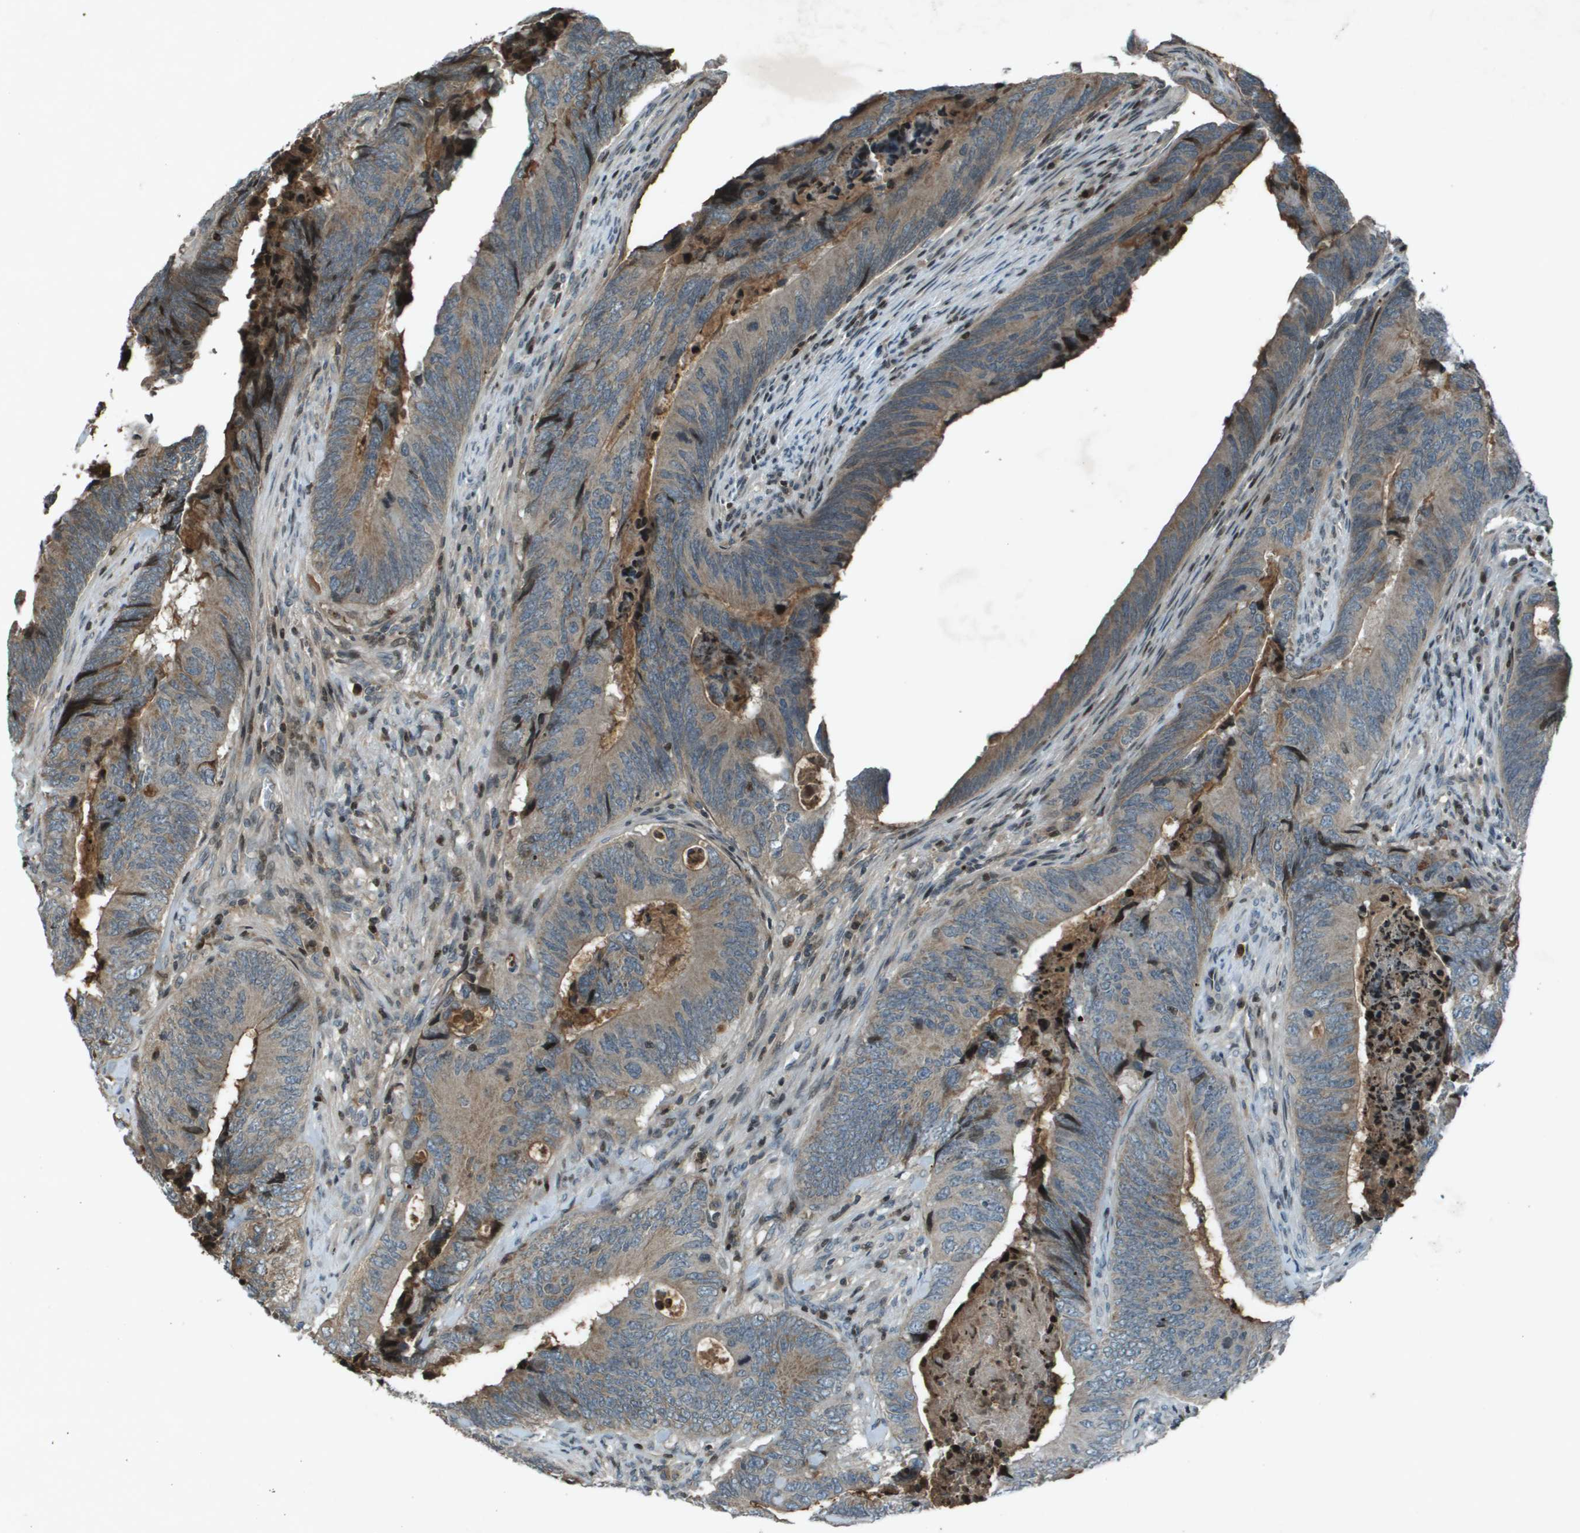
{"staining": {"intensity": "weak", "quantity": "<25%", "location": "cytoplasmic/membranous"}, "tissue": "colorectal cancer", "cell_type": "Tumor cells", "image_type": "cancer", "snomed": [{"axis": "morphology", "description": "Normal tissue, NOS"}, {"axis": "morphology", "description": "Adenocarcinoma, NOS"}, {"axis": "topography", "description": "Colon"}], "caption": "Tumor cells are negative for brown protein staining in colorectal adenocarcinoma.", "gene": "CXCL12", "patient": {"sex": "male", "age": 56}}